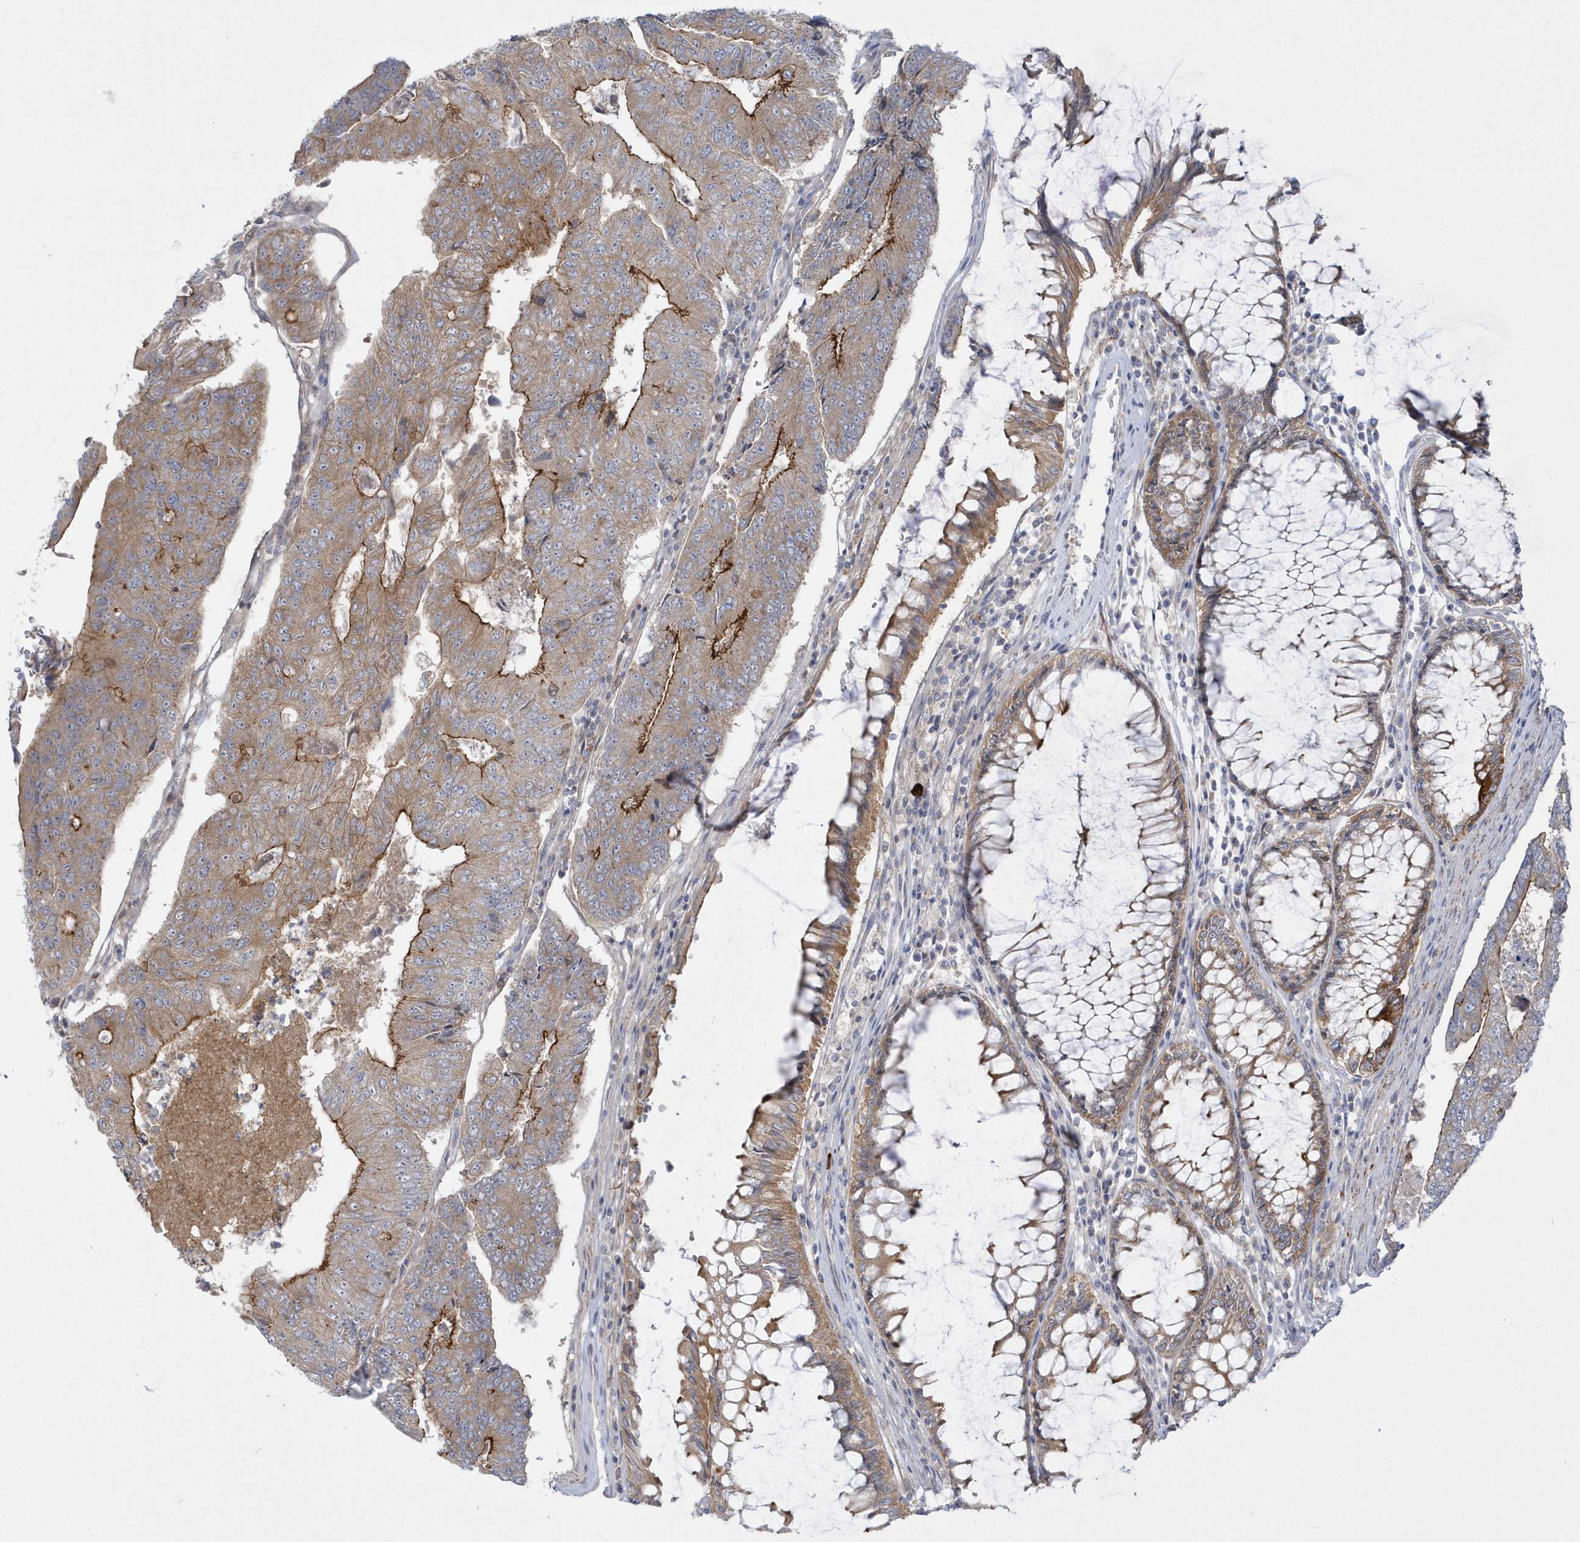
{"staining": {"intensity": "moderate", "quantity": ">75%", "location": "cytoplasmic/membranous"}, "tissue": "colorectal cancer", "cell_type": "Tumor cells", "image_type": "cancer", "snomed": [{"axis": "morphology", "description": "Adenocarcinoma, NOS"}, {"axis": "topography", "description": "Colon"}], "caption": "Protein expression by immunohistochemistry shows moderate cytoplasmic/membranous staining in about >75% of tumor cells in adenocarcinoma (colorectal).", "gene": "DNAJC18", "patient": {"sex": "female", "age": 67}}